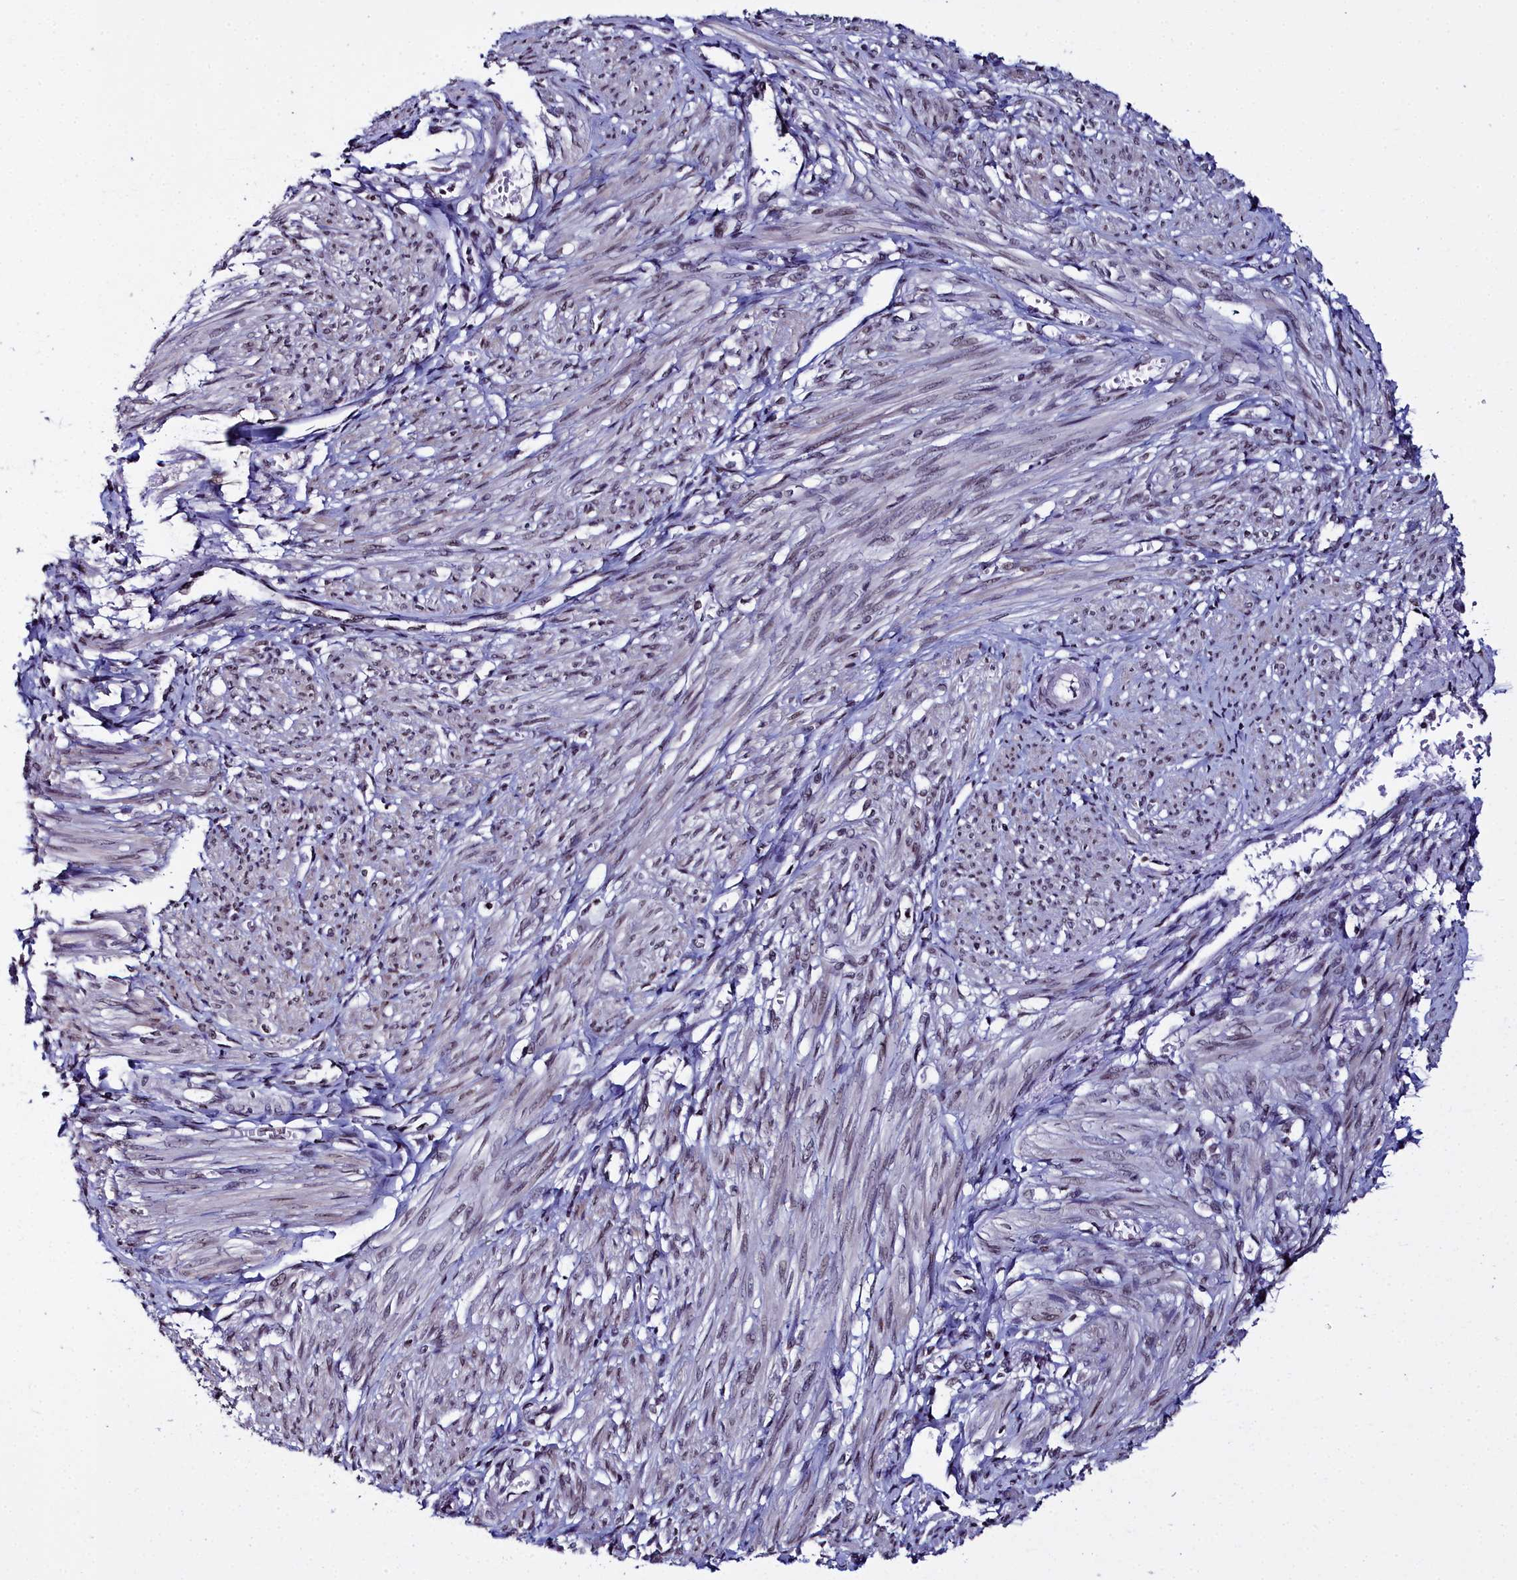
{"staining": {"intensity": "weak", "quantity": "25%-75%", "location": "nuclear"}, "tissue": "smooth muscle", "cell_type": "Smooth muscle cells", "image_type": "normal", "snomed": [{"axis": "morphology", "description": "Normal tissue, NOS"}, {"axis": "topography", "description": "Smooth muscle"}], "caption": "Protein staining of normal smooth muscle reveals weak nuclear staining in about 25%-75% of smooth muscle cells.", "gene": "CCDC97", "patient": {"sex": "female", "age": 39}}